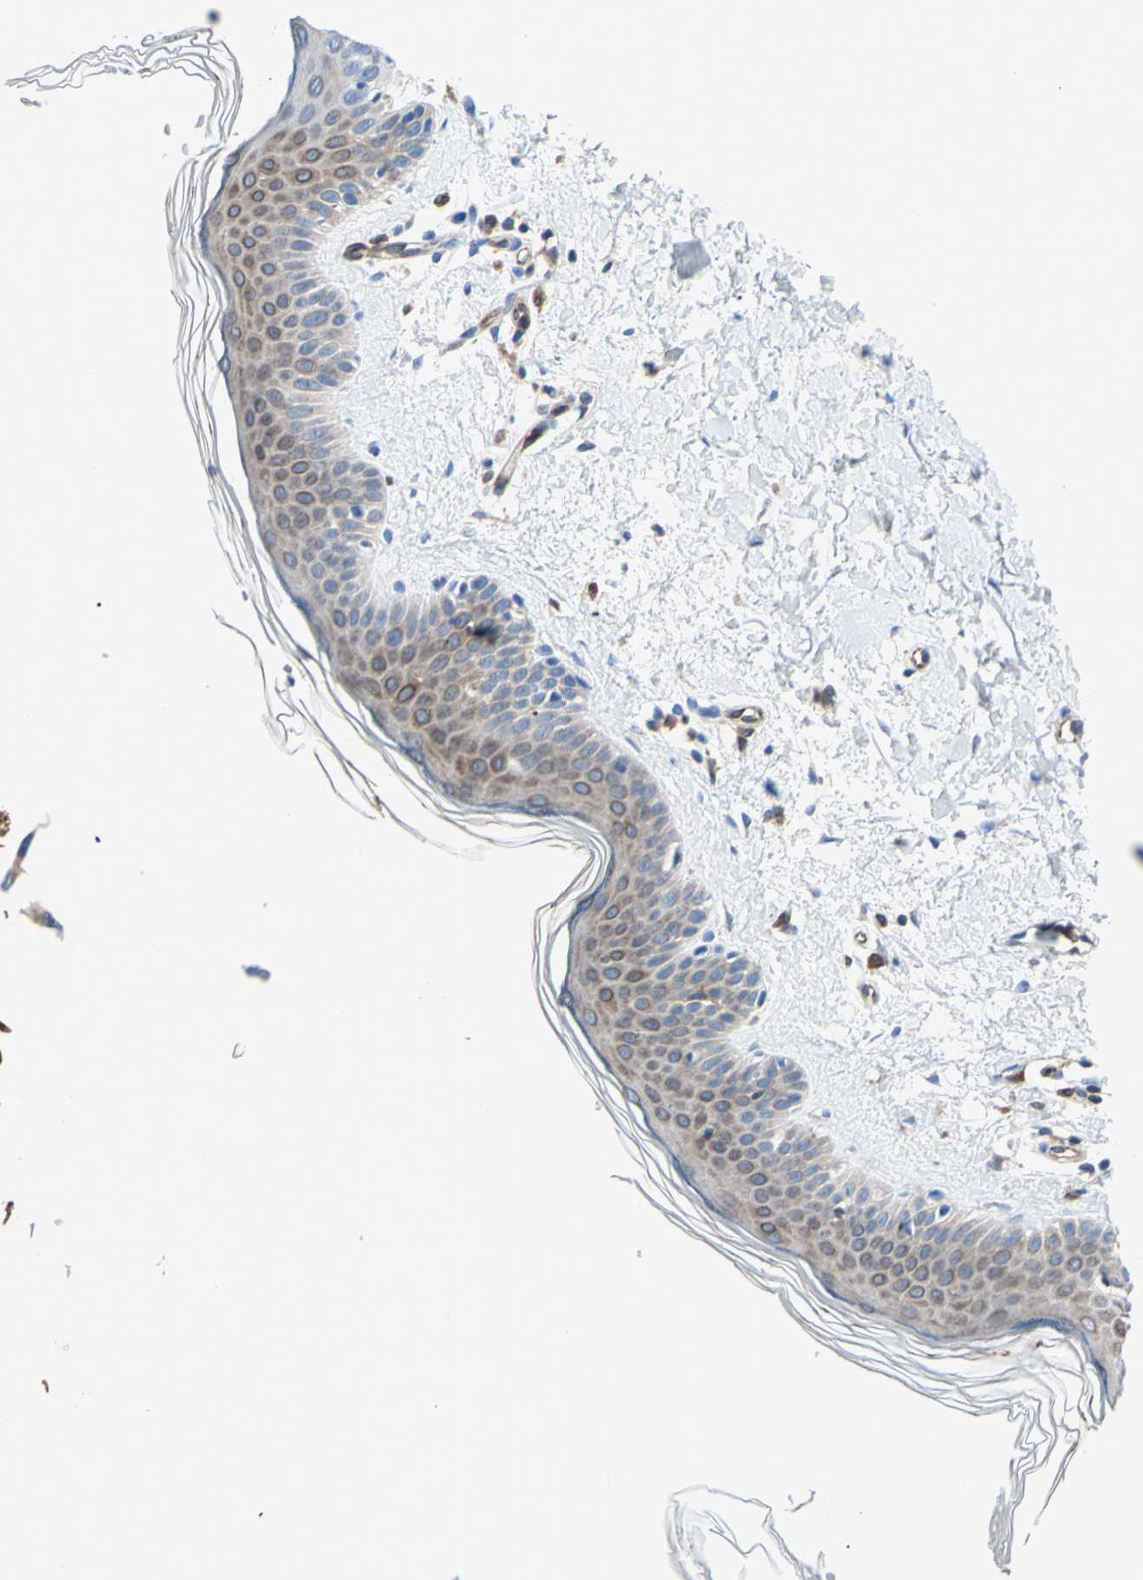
{"staining": {"intensity": "negative", "quantity": "none", "location": "none"}, "tissue": "skin", "cell_type": "Fibroblasts", "image_type": "normal", "snomed": [{"axis": "morphology", "description": "Normal tissue, NOS"}, {"axis": "topography", "description": "Skin"}], "caption": "Protein analysis of unremarkable skin shows no significant positivity in fibroblasts.", "gene": "MGST2", "patient": {"sex": "female", "age": 56}}